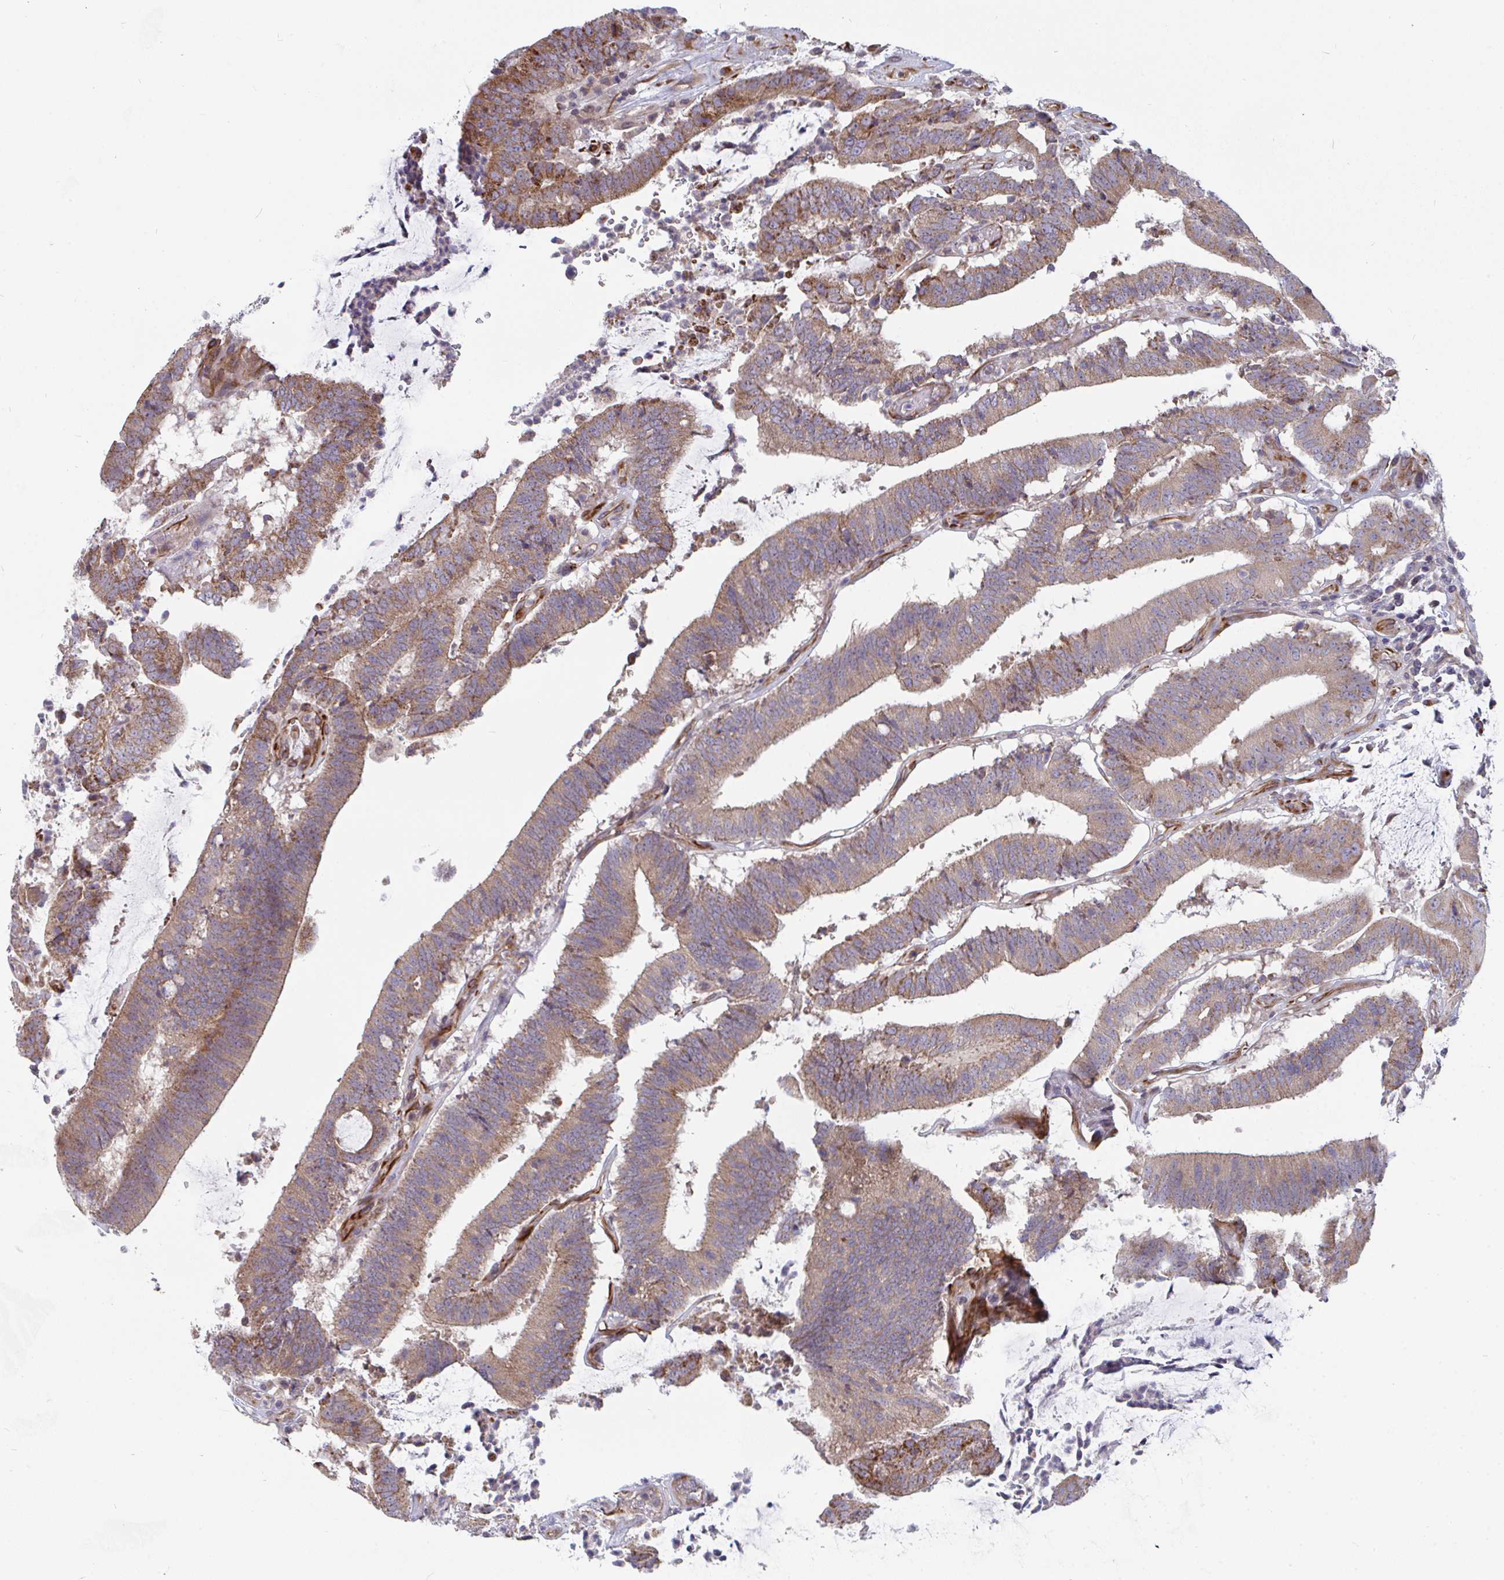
{"staining": {"intensity": "moderate", "quantity": ">75%", "location": "cytoplasmic/membranous"}, "tissue": "colorectal cancer", "cell_type": "Tumor cells", "image_type": "cancer", "snomed": [{"axis": "morphology", "description": "Adenocarcinoma, NOS"}, {"axis": "topography", "description": "Colon"}], "caption": "There is medium levels of moderate cytoplasmic/membranous expression in tumor cells of colorectal cancer (adenocarcinoma), as demonstrated by immunohistochemical staining (brown color).", "gene": "EIF1AD", "patient": {"sex": "female", "age": 43}}